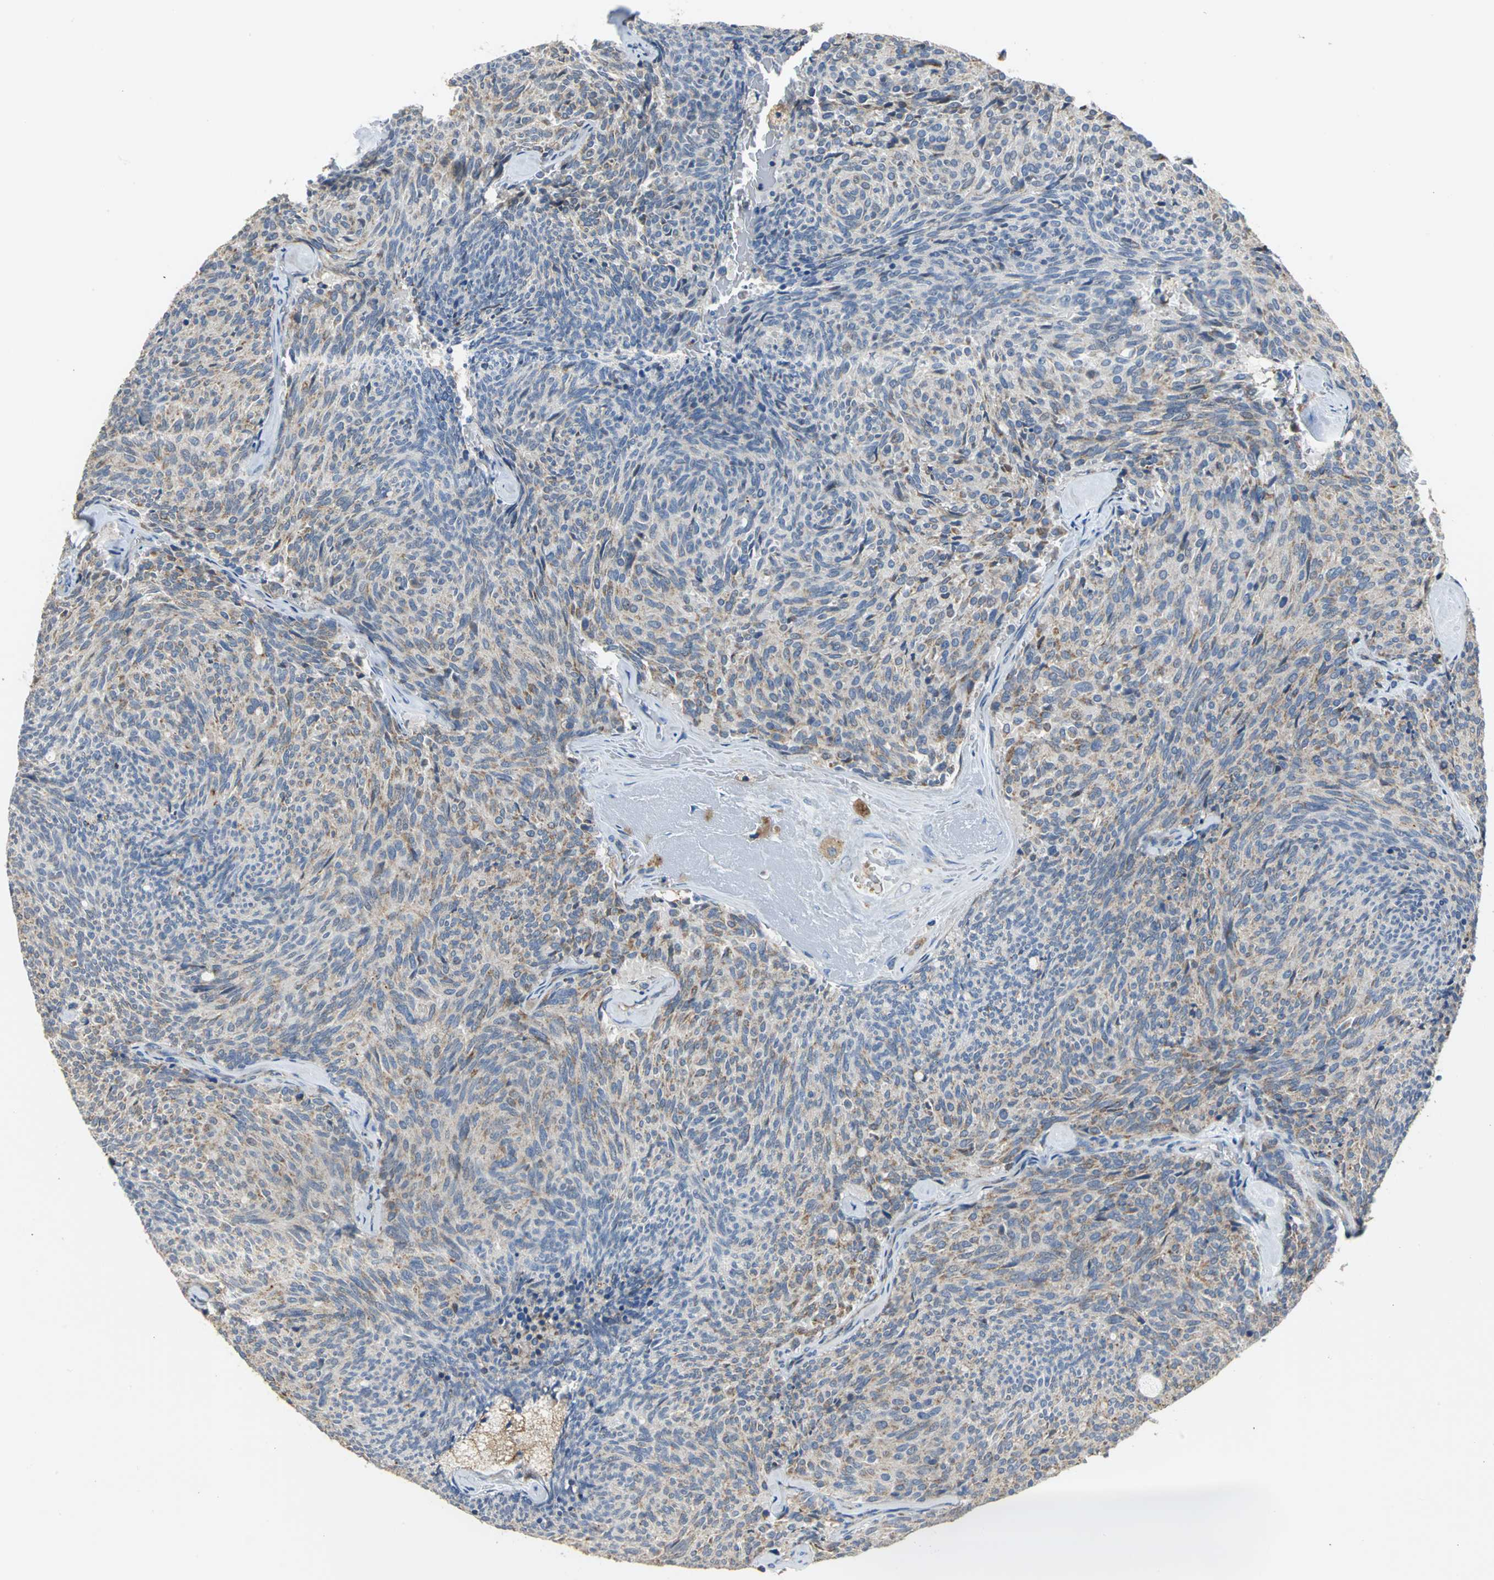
{"staining": {"intensity": "moderate", "quantity": "25%-75%", "location": "cytoplasmic/membranous"}, "tissue": "carcinoid", "cell_type": "Tumor cells", "image_type": "cancer", "snomed": [{"axis": "morphology", "description": "Carcinoid, malignant, NOS"}, {"axis": "topography", "description": "Pancreas"}], "caption": "A photomicrograph of human carcinoid stained for a protein displays moderate cytoplasmic/membranous brown staining in tumor cells.", "gene": "NDUFB5", "patient": {"sex": "female", "age": 54}}